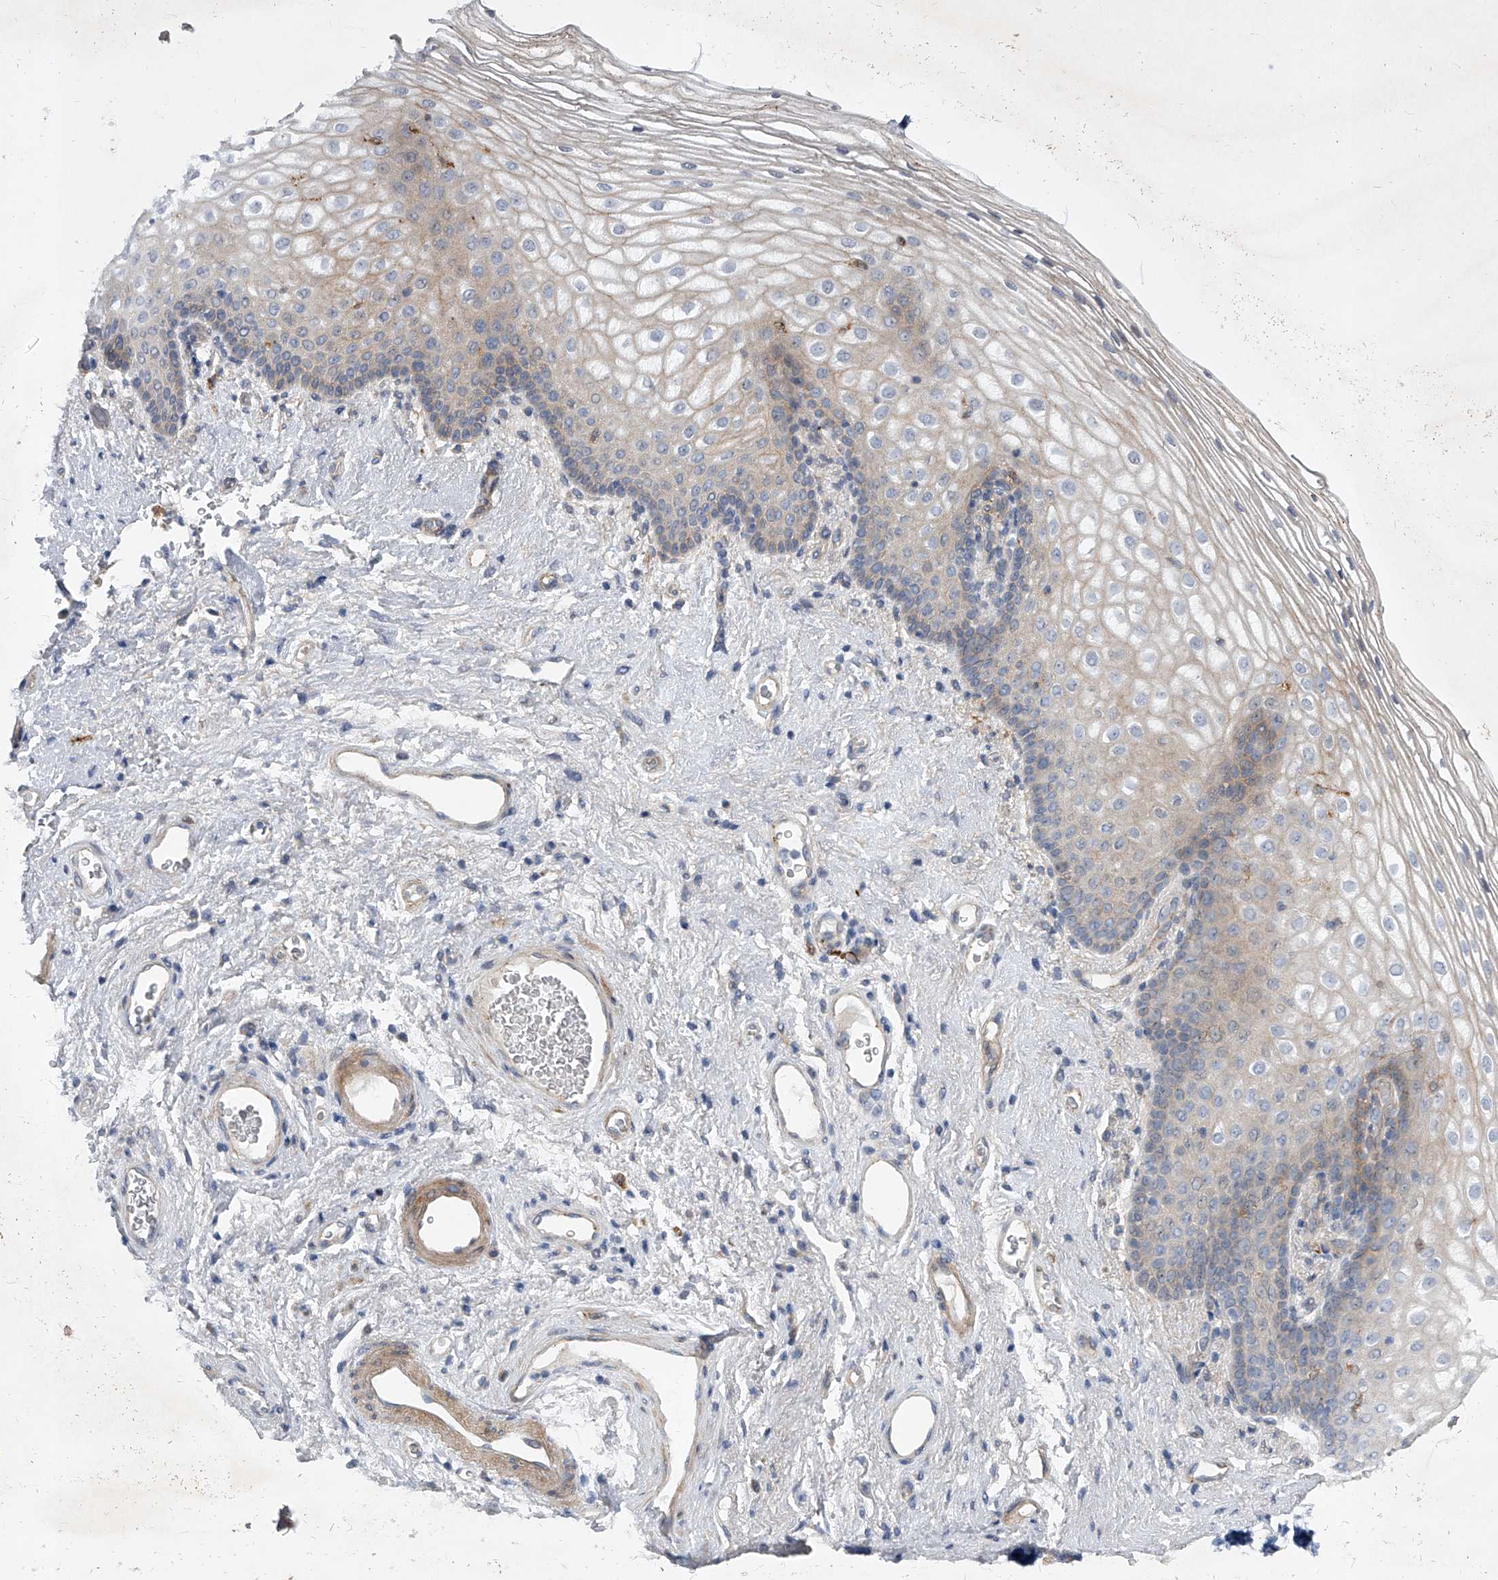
{"staining": {"intensity": "negative", "quantity": "none", "location": "none"}, "tissue": "vagina", "cell_type": "Squamous epithelial cells", "image_type": "normal", "snomed": [{"axis": "morphology", "description": "Normal tissue, NOS"}, {"axis": "topography", "description": "Vagina"}], "caption": "The immunohistochemistry (IHC) photomicrograph has no significant positivity in squamous epithelial cells of vagina. (DAB immunohistochemistry (IHC) visualized using brightfield microscopy, high magnification).", "gene": "ENSG00000250424", "patient": {"sex": "female", "age": 60}}